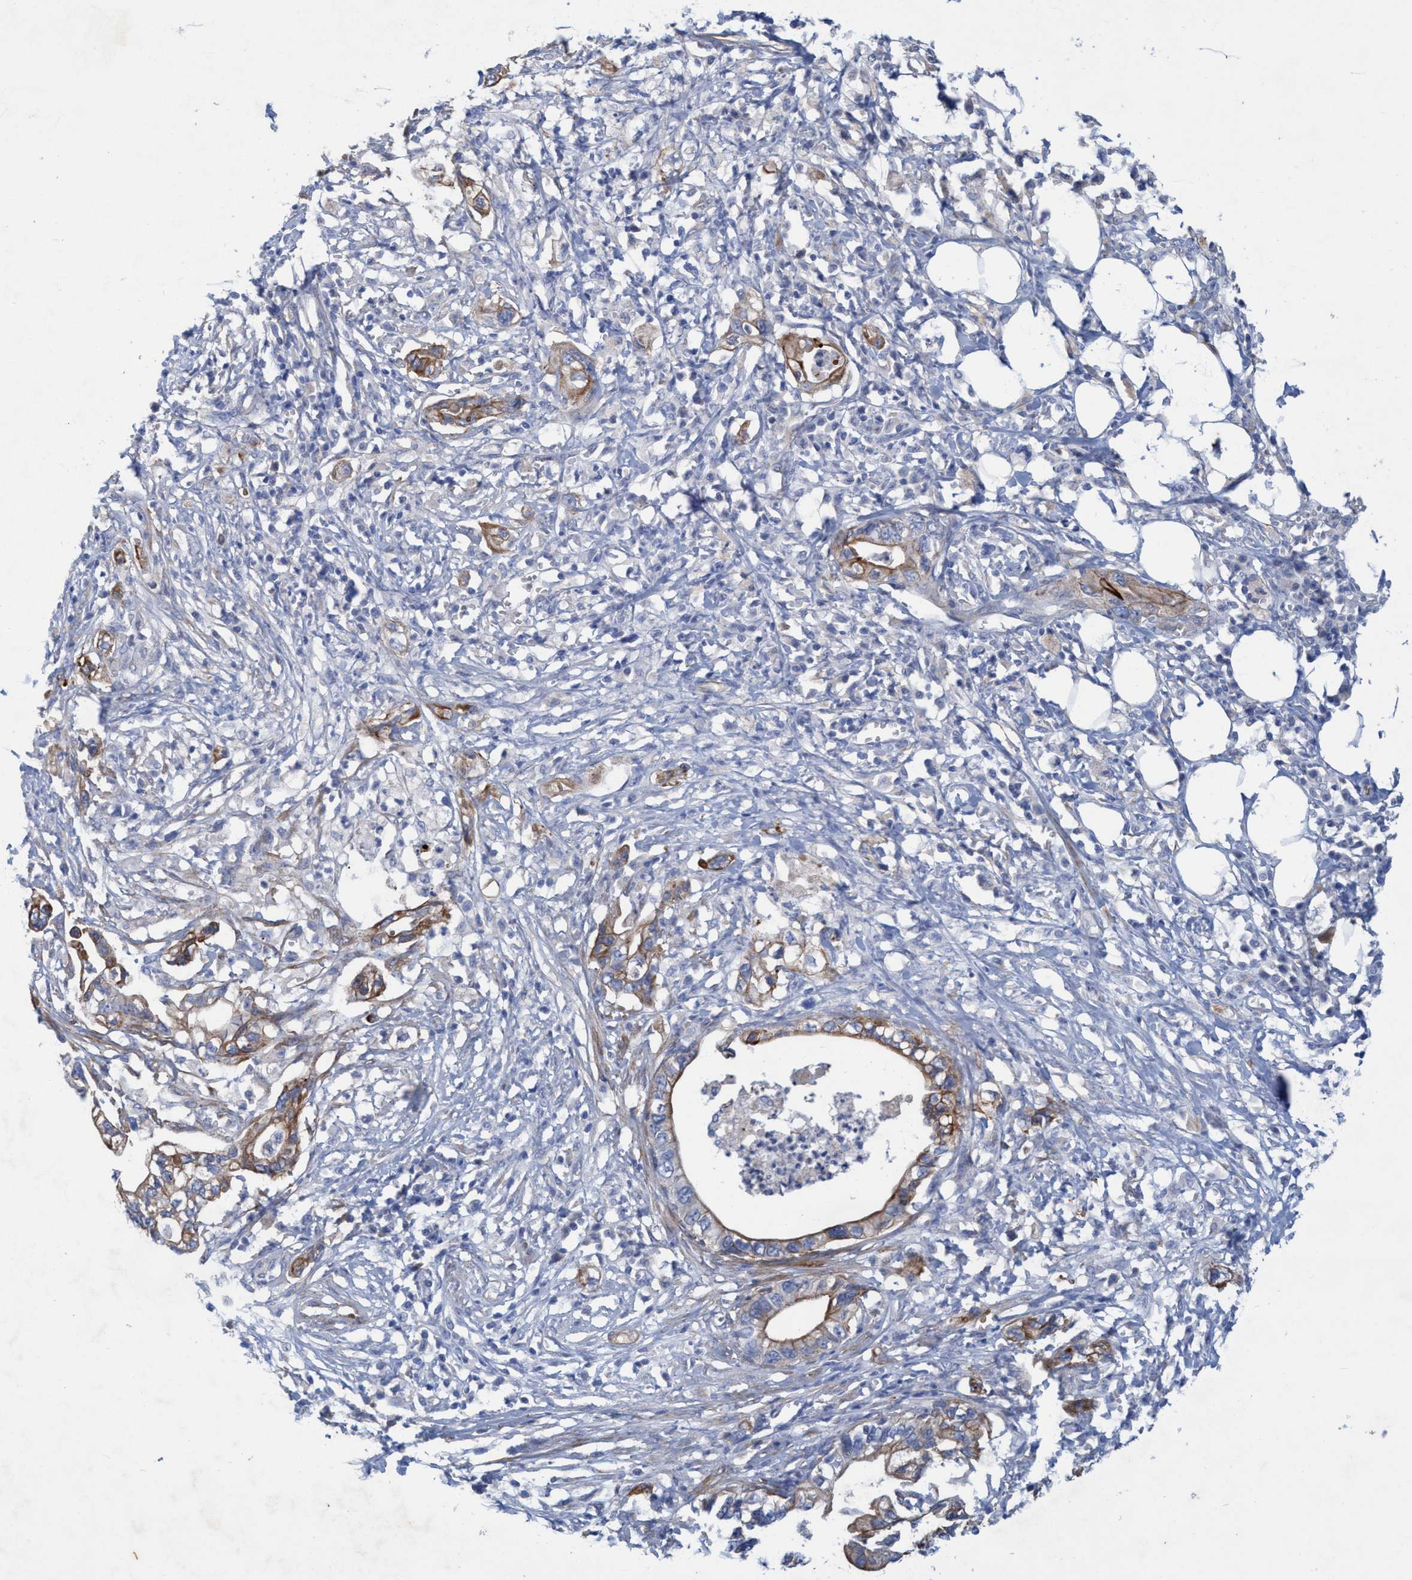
{"staining": {"intensity": "moderate", "quantity": ">75%", "location": "cytoplasmic/membranous"}, "tissue": "pancreatic cancer", "cell_type": "Tumor cells", "image_type": "cancer", "snomed": [{"axis": "morphology", "description": "Adenocarcinoma, NOS"}, {"axis": "topography", "description": "Pancreas"}], "caption": "Protein staining shows moderate cytoplasmic/membranous staining in approximately >75% of tumor cells in pancreatic cancer (adenocarcinoma). (Stains: DAB in brown, nuclei in blue, Microscopy: brightfield microscopy at high magnification).", "gene": "GULP1", "patient": {"sex": "male", "age": 56}}